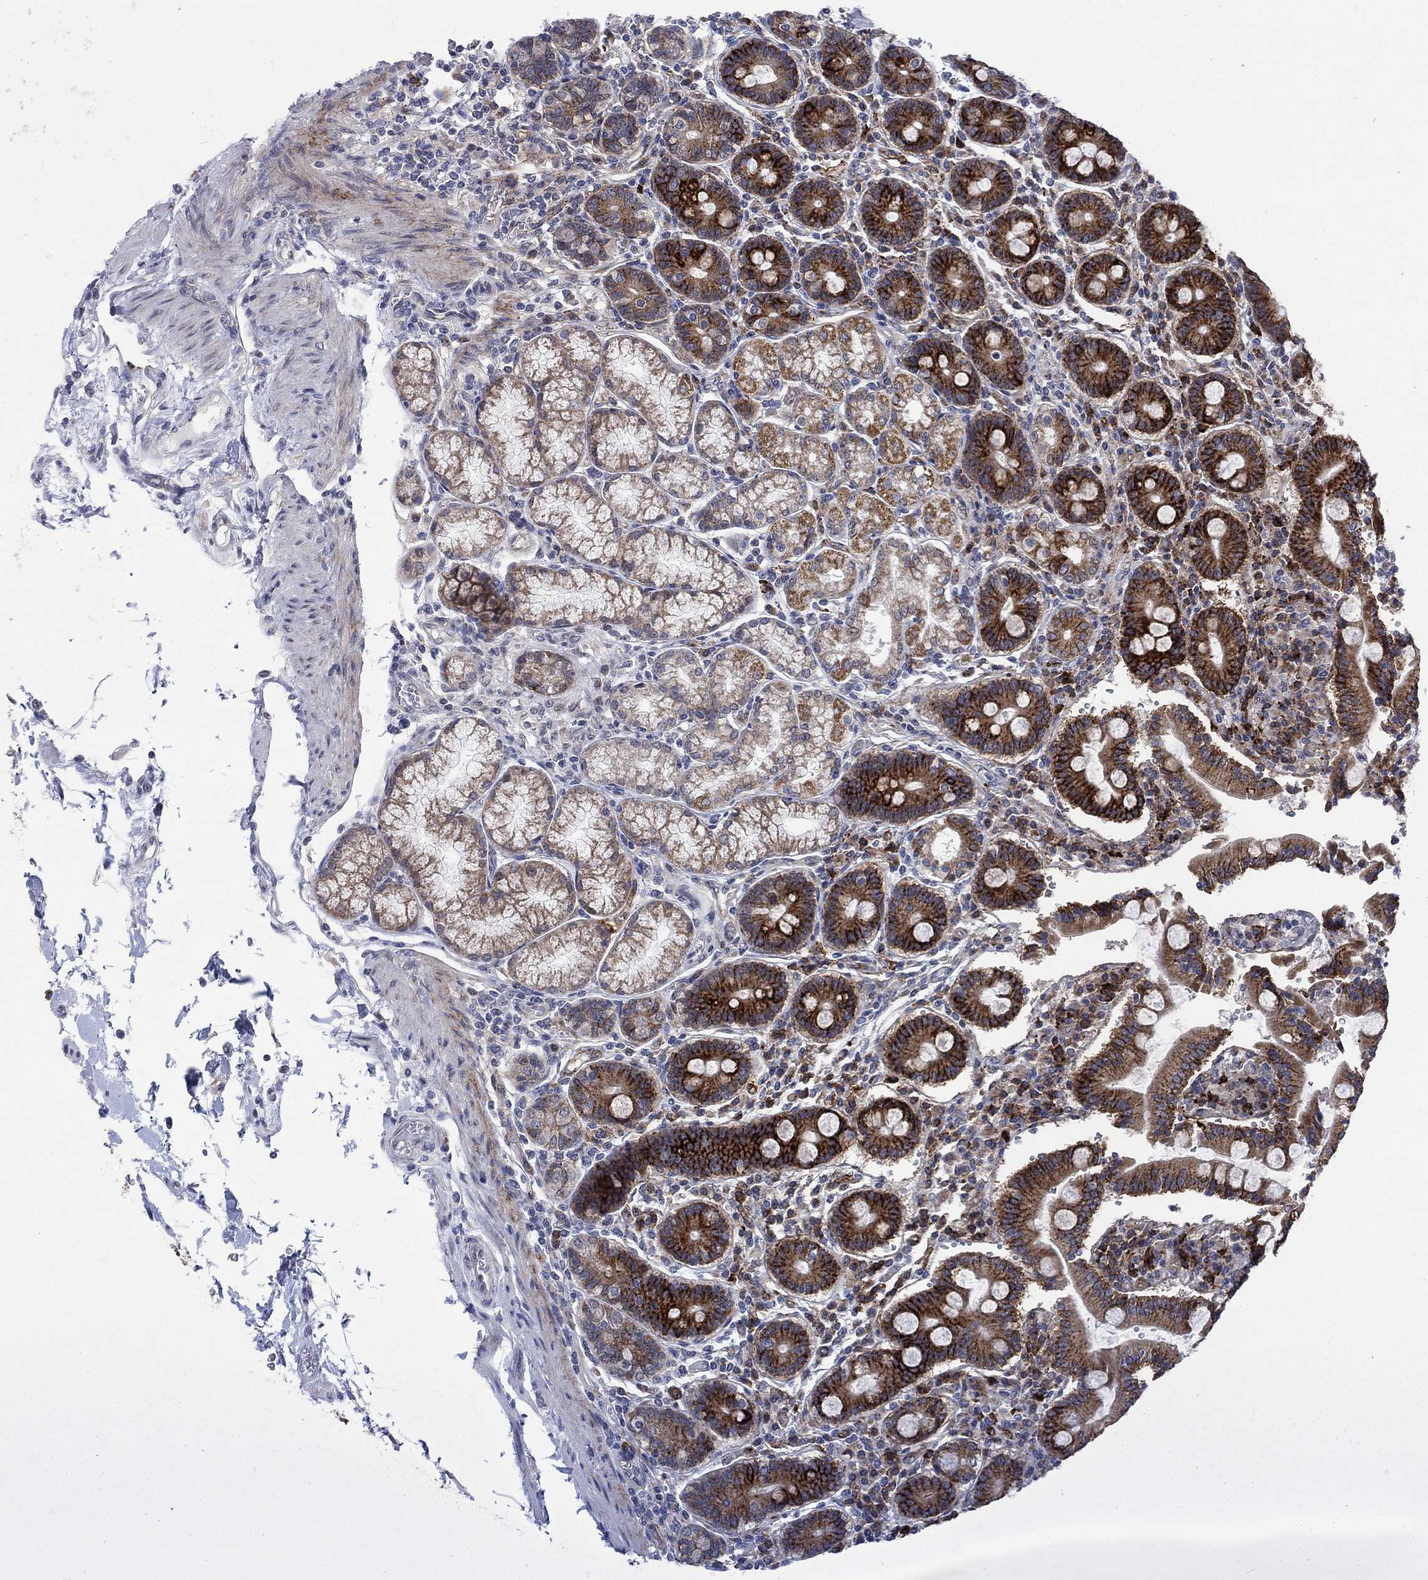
{"staining": {"intensity": "strong", "quantity": "25%-75%", "location": "cytoplasmic/membranous"}, "tissue": "duodenum", "cell_type": "Glandular cells", "image_type": "normal", "snomed": [{"axis": "morphology", "description": "Normal tissue, NOS"}, {"axis": "topography", "description": "Duodenum"}], "caption": "Protein positivity by immunohistochemistry displays strong cytoplasmic/membranous expression in about 25%-75% of glandular cells in unremarkable duodenum. Using DAB (brown) and hematoxylin (blue) stains, captured at high magnification using brightfield microscopy.", "gene": "SDC1", "patient": {"sex": "female", "age": 62}}